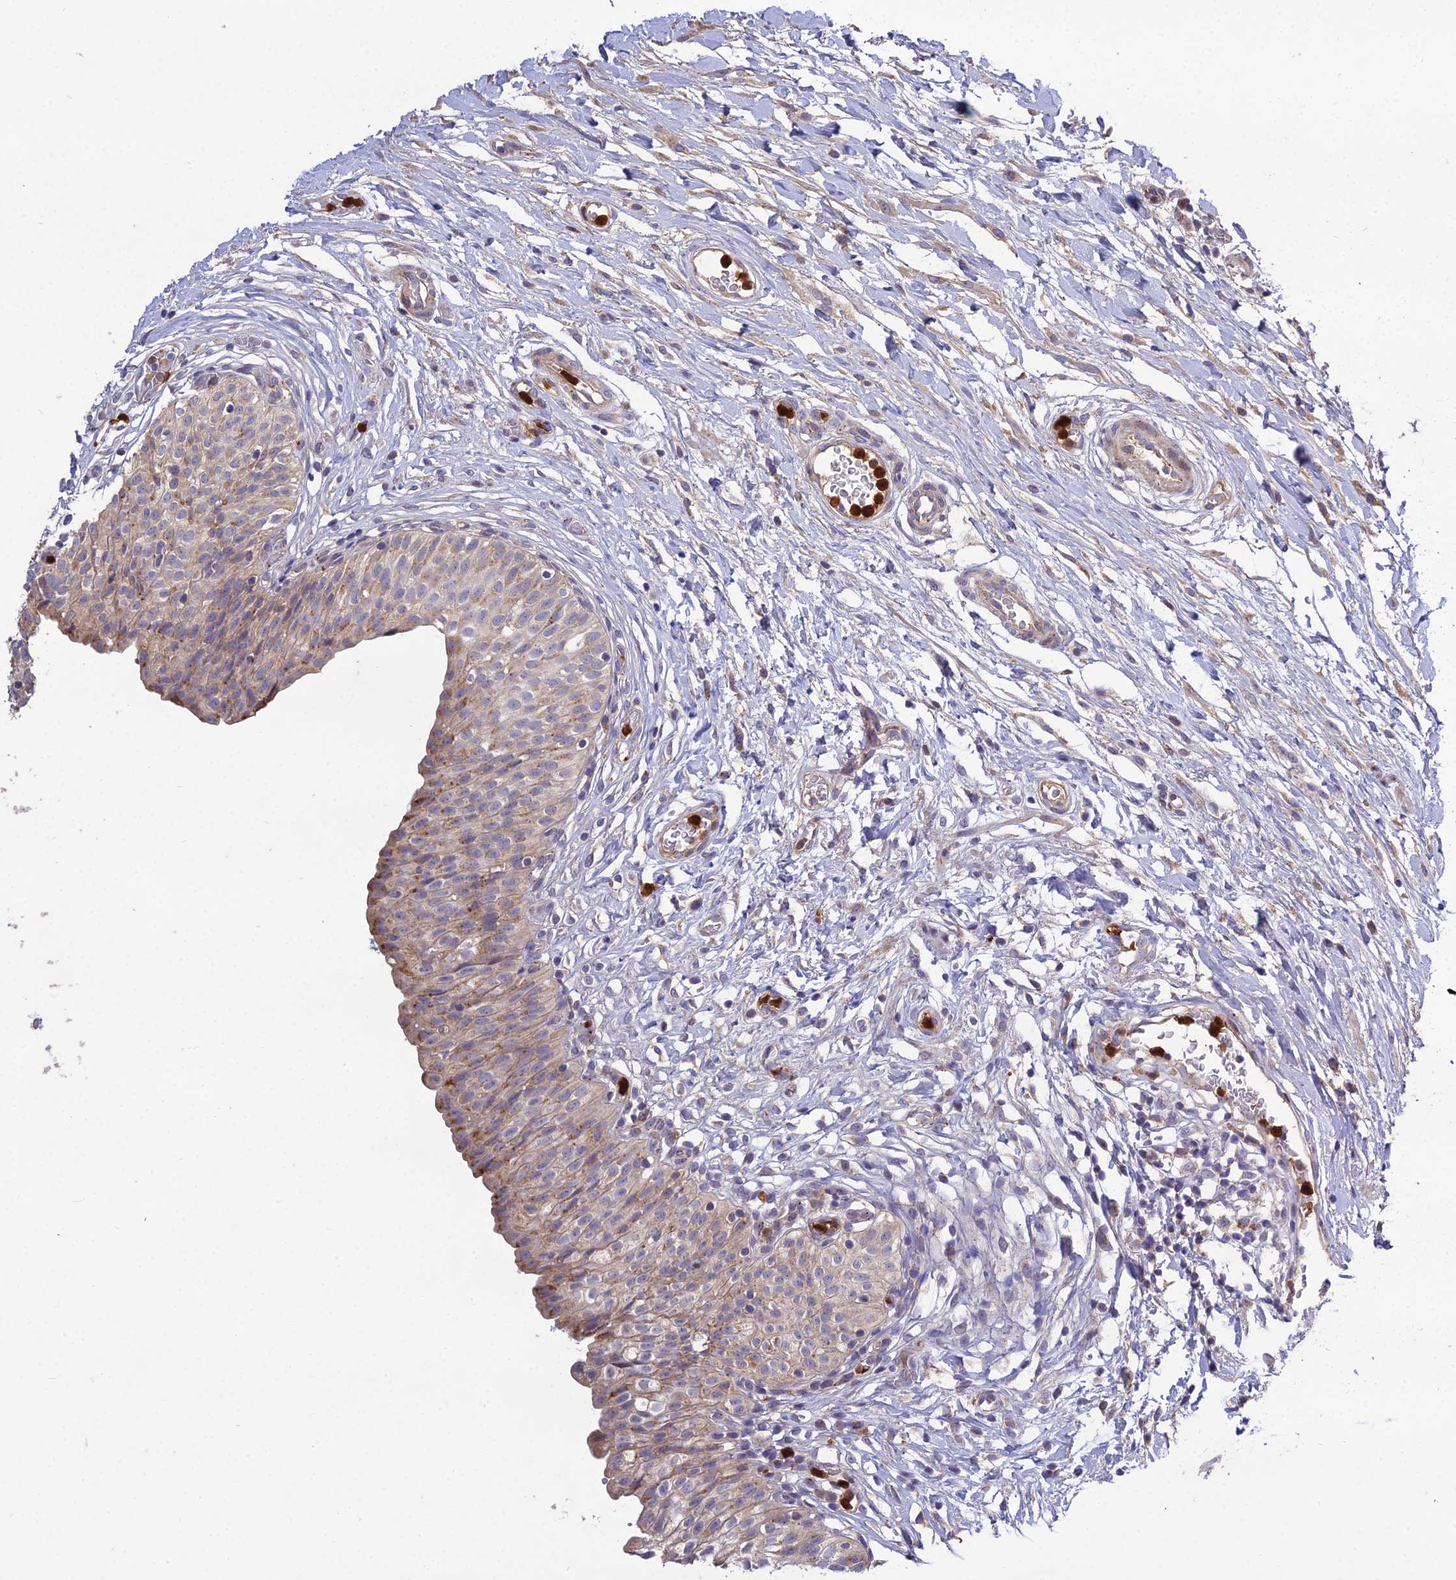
{"staining": {"intensity": "moderate", "quantity": "25%-75%", "location": "cytoplasmic/membranous"}, "tissue": "urinary bladder", "cell_type": "Urothelial cells", "image_type": "normal", "snomed": [{"axis": "morphology", "description": "Normal tissue, NOS"}, {"axis": "topography", "description": "Urinary bladder"}], "caption": "This photomicrograph demonstrates immunohistochemistry staining of benign human urinary bladder, with medium moderate cytoplasmic/membranous staining in approximately 25%-75% of urothelial cells.", "gene": "EID2", "patient": {"sex": "male", "age": 55}}